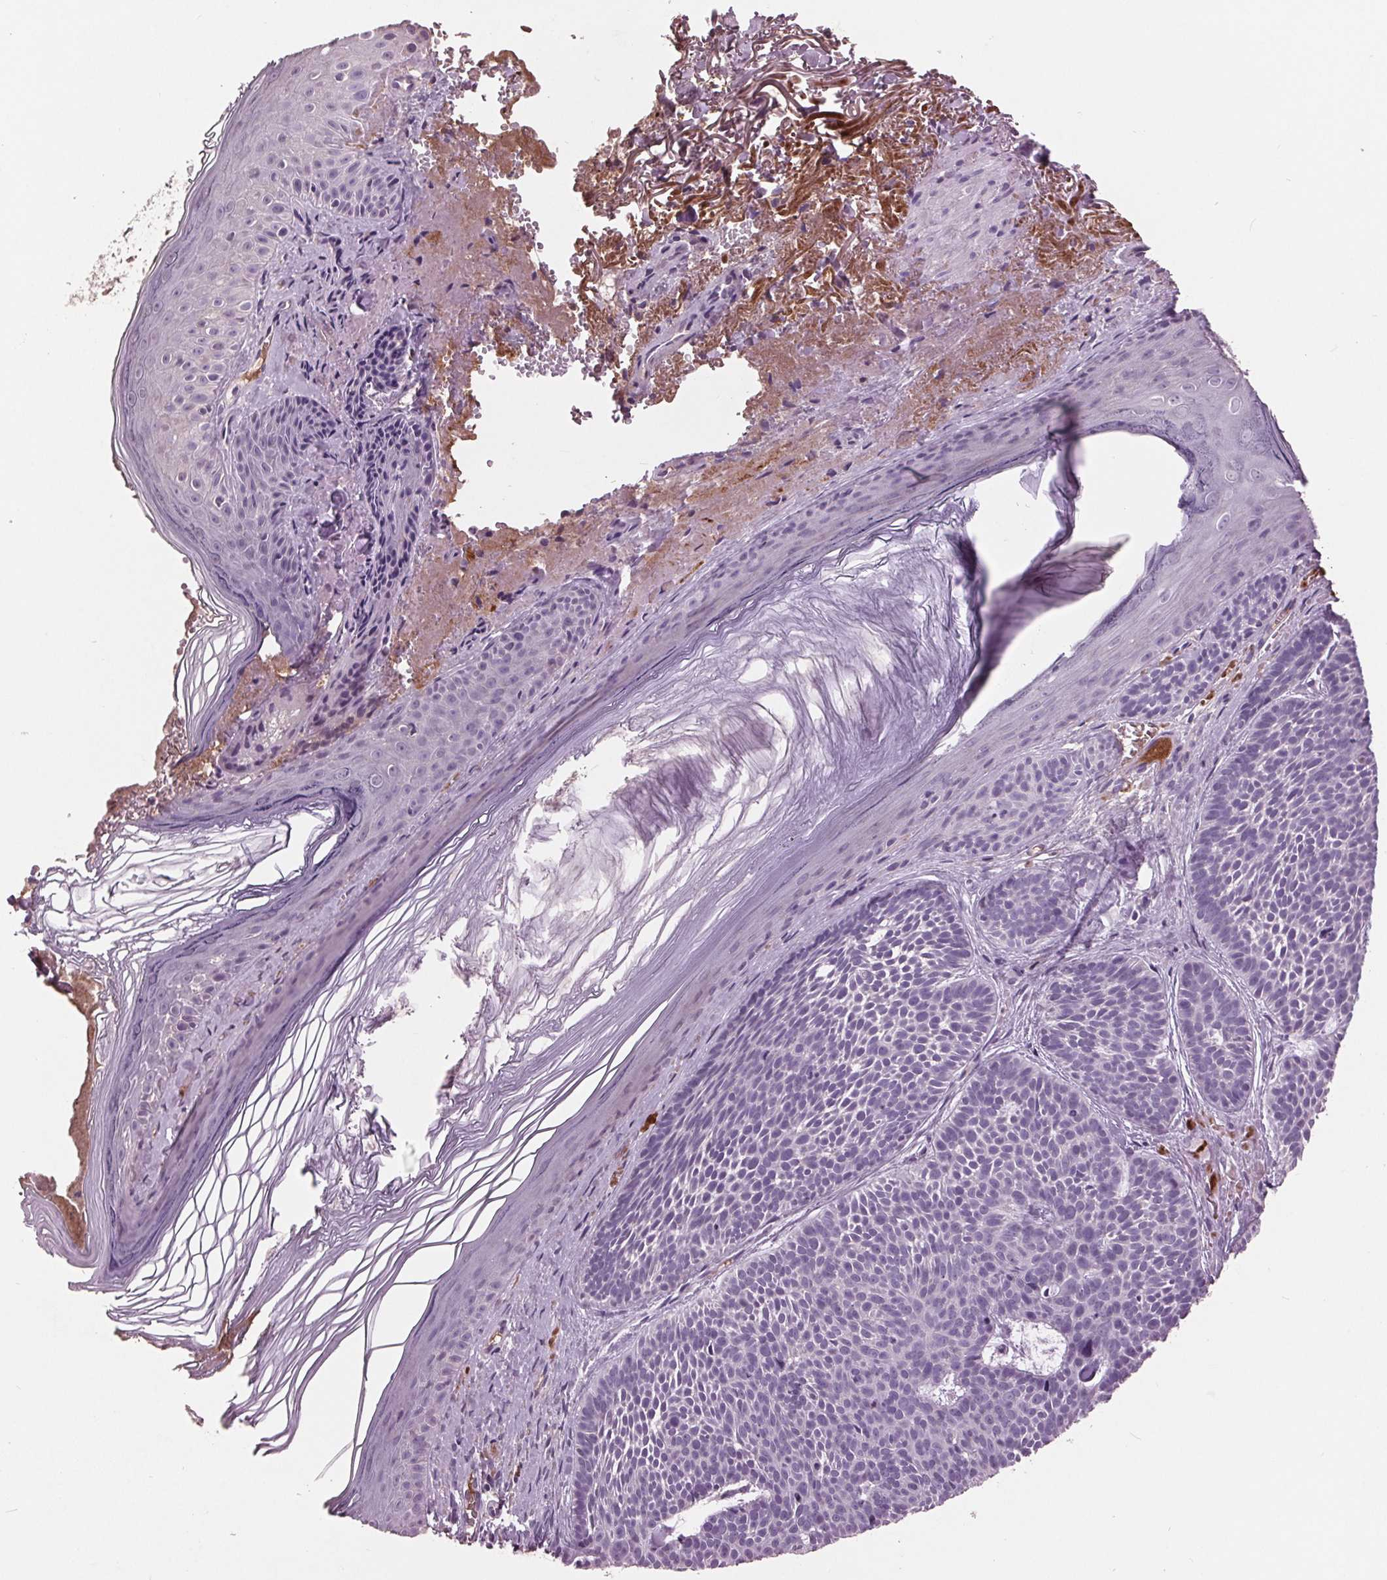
{"staining": {"intensity": "negative", "quantity": "none", "location": "none"}, "tissue": "skin cancer", "cell_type": "Tumor cells", "image_type": "cancer", "snomed": [{"axis": "morphology", "description": "Basal cell carcinoma"}, {"axis": "topography", "description": "Skin"}], "caption": "IHC image of skin basal cell carcinoma stained for a protein (brown), which demonstrates no expression in tumor cells.", "gene": "C6", "patient": {"sex": "male", "age": 81}}